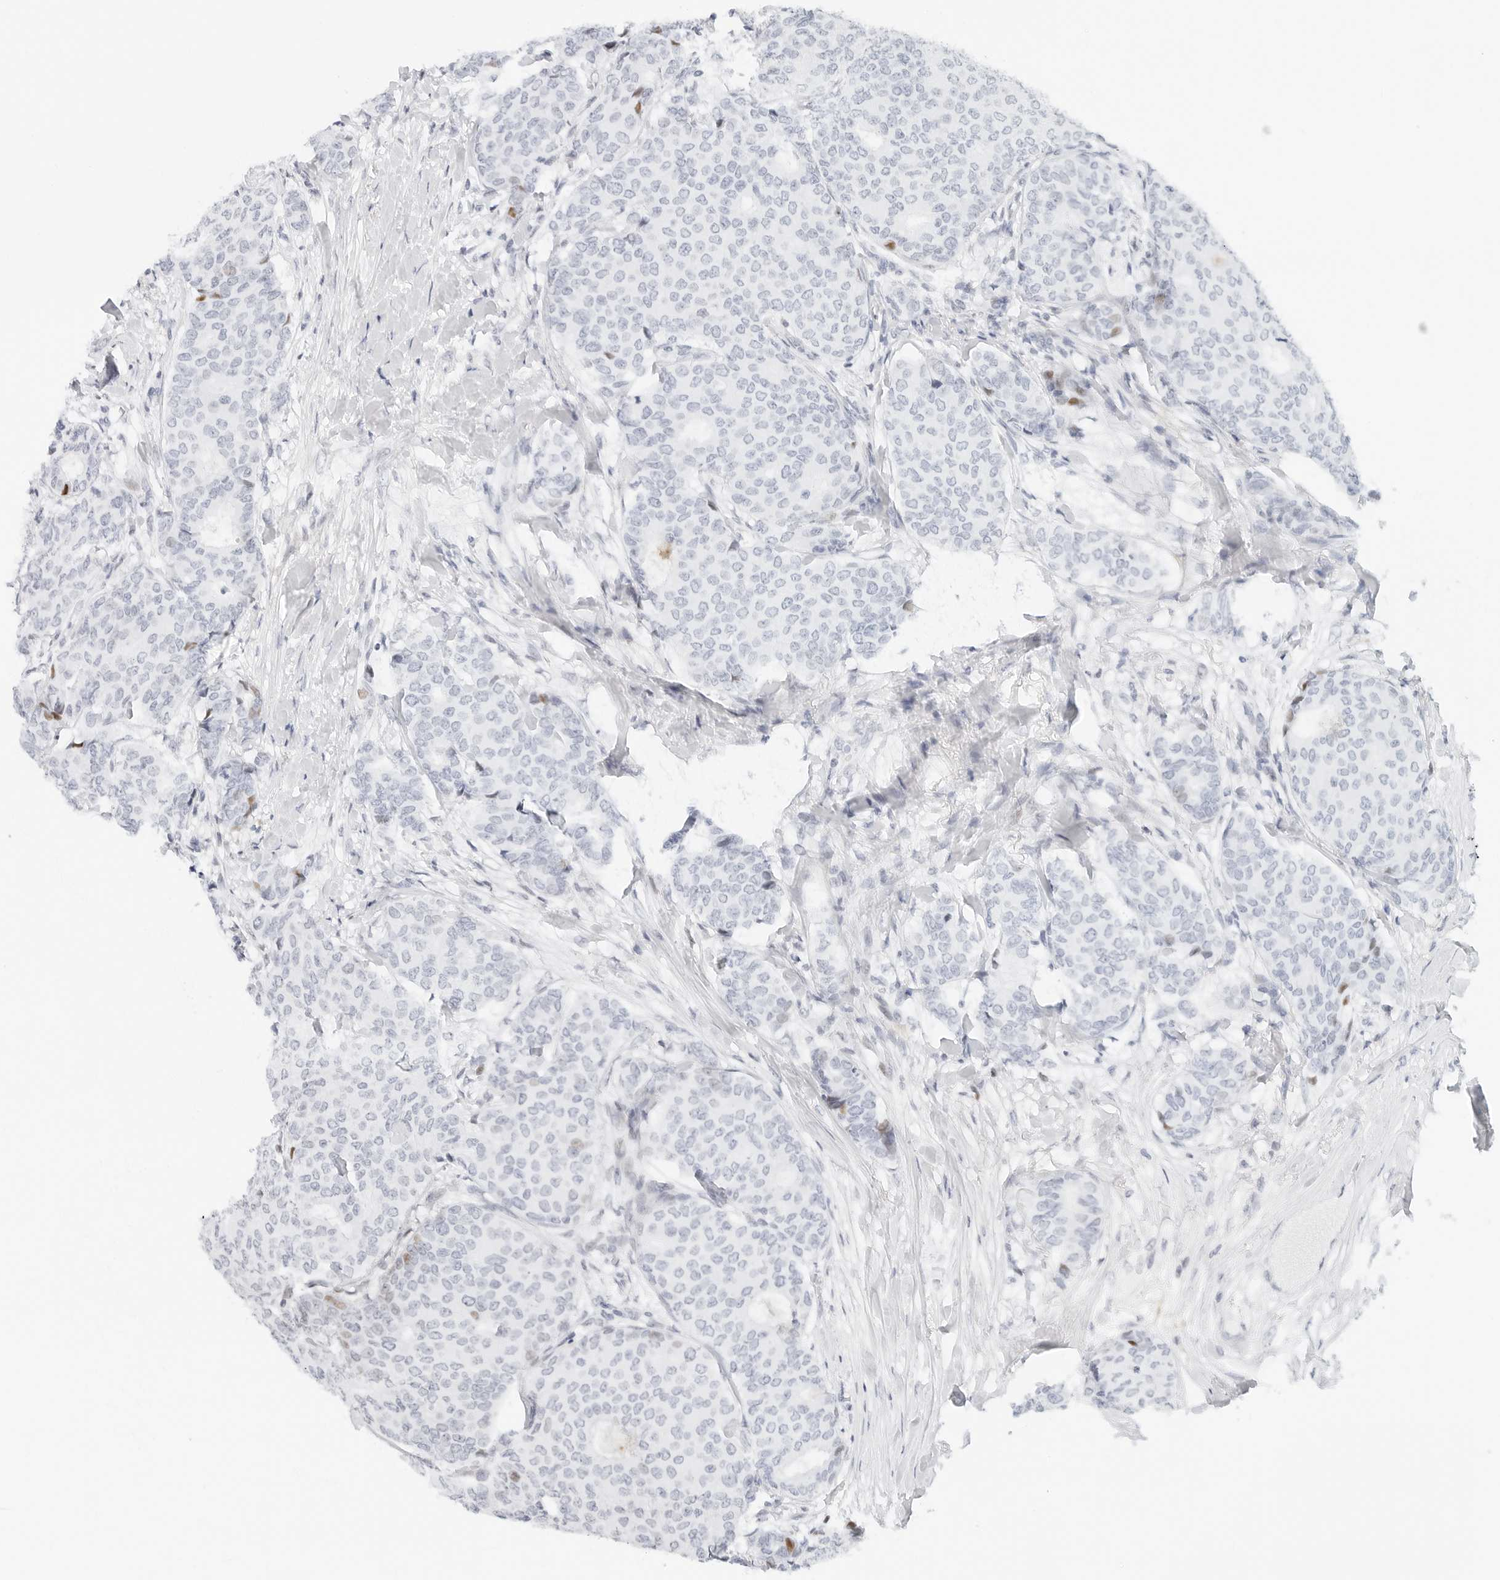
{"staining": {"intensity": "negative", "quantity": "none", "location": "none"}, "tissue": "breast cancer", "cell_type": "Tumor cells", "image_type": "cancer", "snomed": [{"axis": "morphology", "description": "Duct carcinoma"}, {"axis": "topography", "description": "Breast"}], "caption": "Breast infiltrating ductal carcinoma was stained to show a protein in brown. There is no significant positivity in tumor cells. Nuclei are stained in blue.", "gene": "NTMT2", "patient": {"sex": "female", "age": 75}}